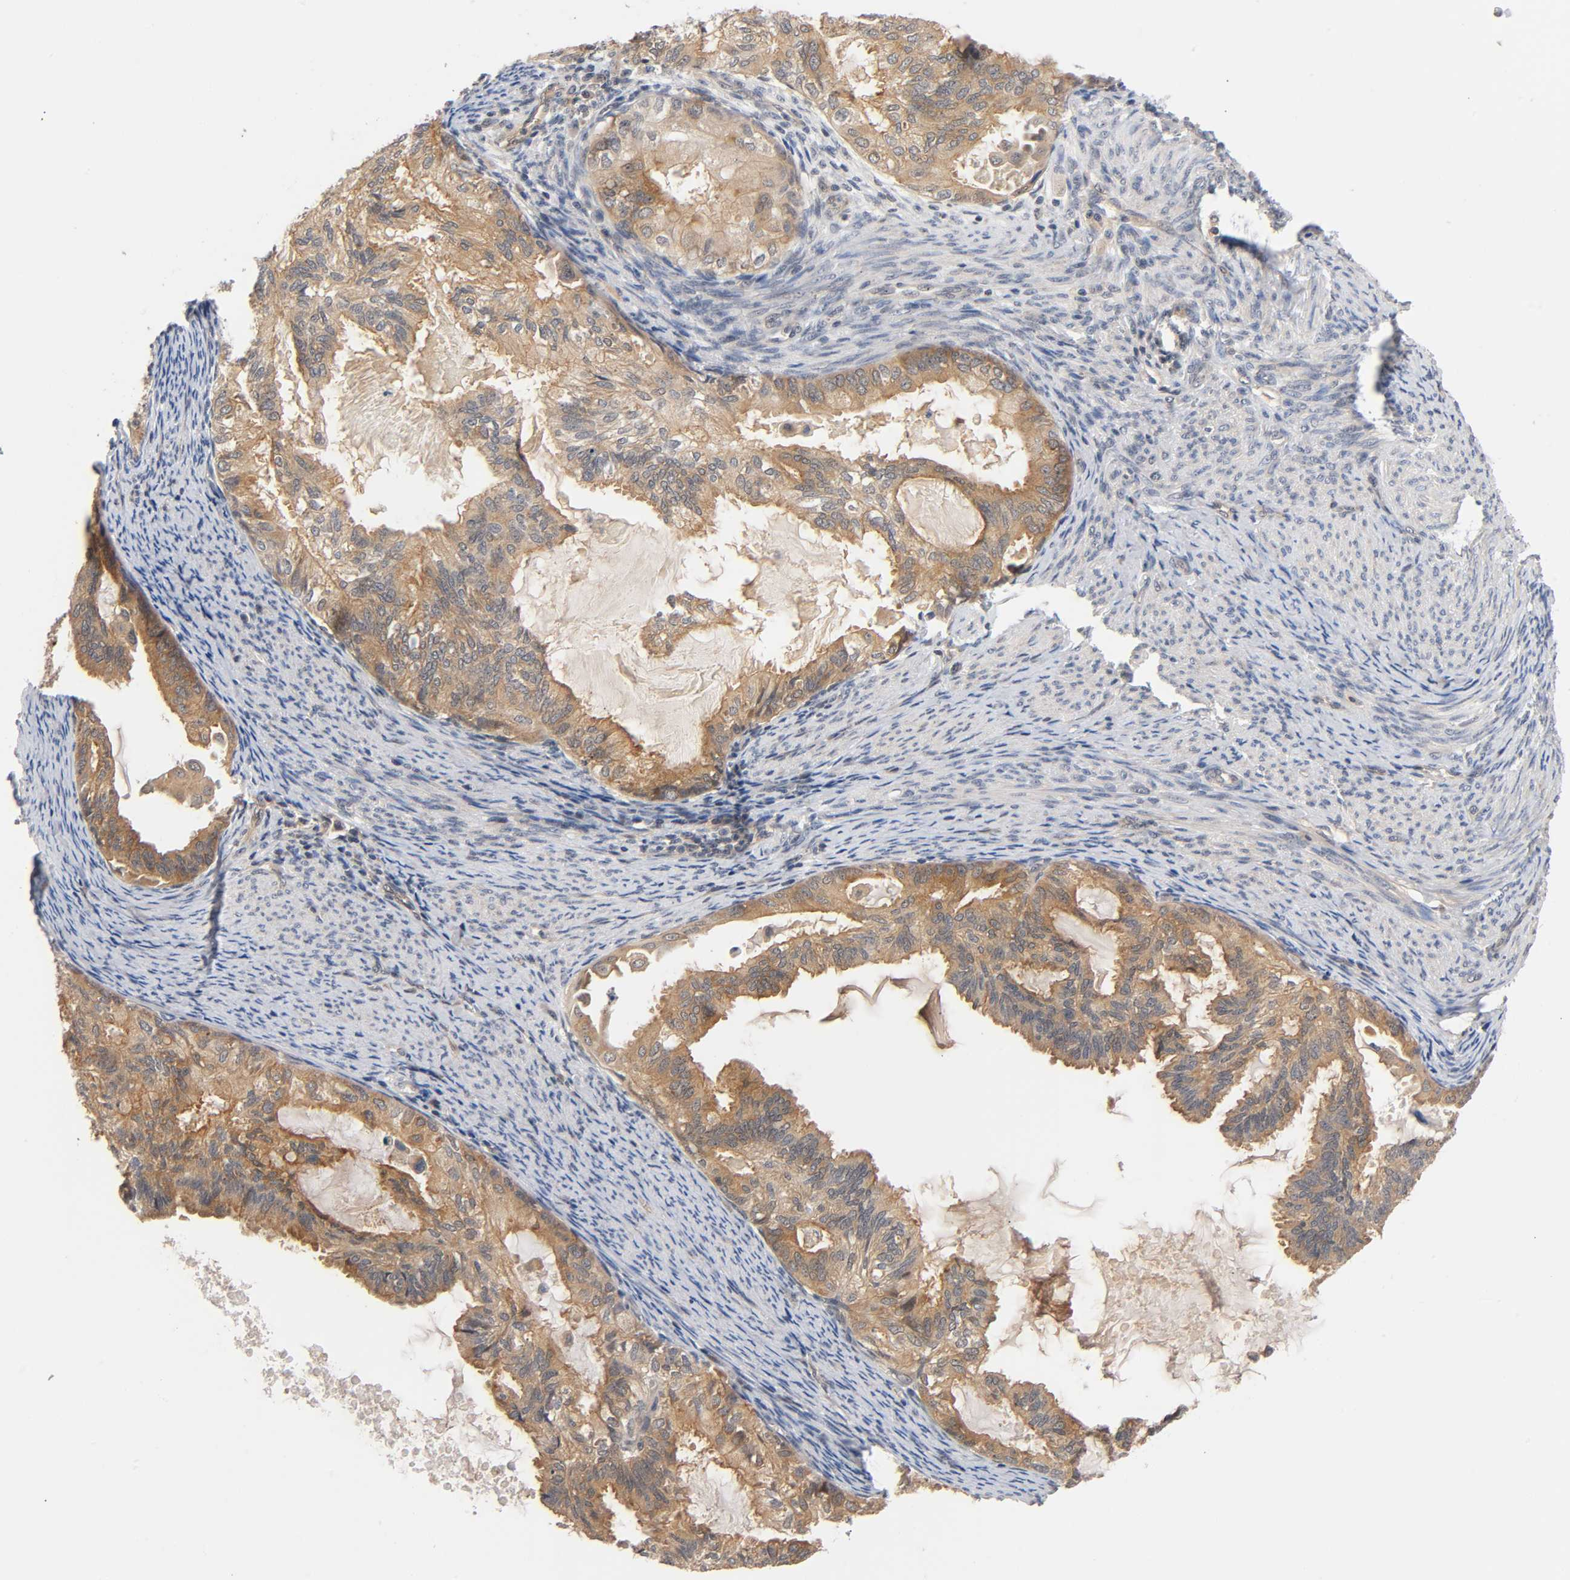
{"staining": {"intensity": "moderate", "quantity": ">75%", "location": "cytoplasmic/membranous"}, "tissue": "cervical cancer", "cell_type": "Tumor cells", "image_type": "cancer", "snomed": [{"axis": "morphology", "description": "Normal tissue, NOS"}, {"axis": "morphology", "description": "Adenocarcinoma, NOS"}, {"axis": "topography", "description": "Cervix"}, {"axis": "topography", "description": "Endometrium"}], "caption": "Cervical cancer was stained to show a protein in brown. There is medium levels of moderate cytoplasmic/membranous expression in about >75% of tumor cells. (DAB IHC with brightfield microscopy, high magnification).", "gene": "PRKAB1", "patient": {"sex": "female", "age": 86}}